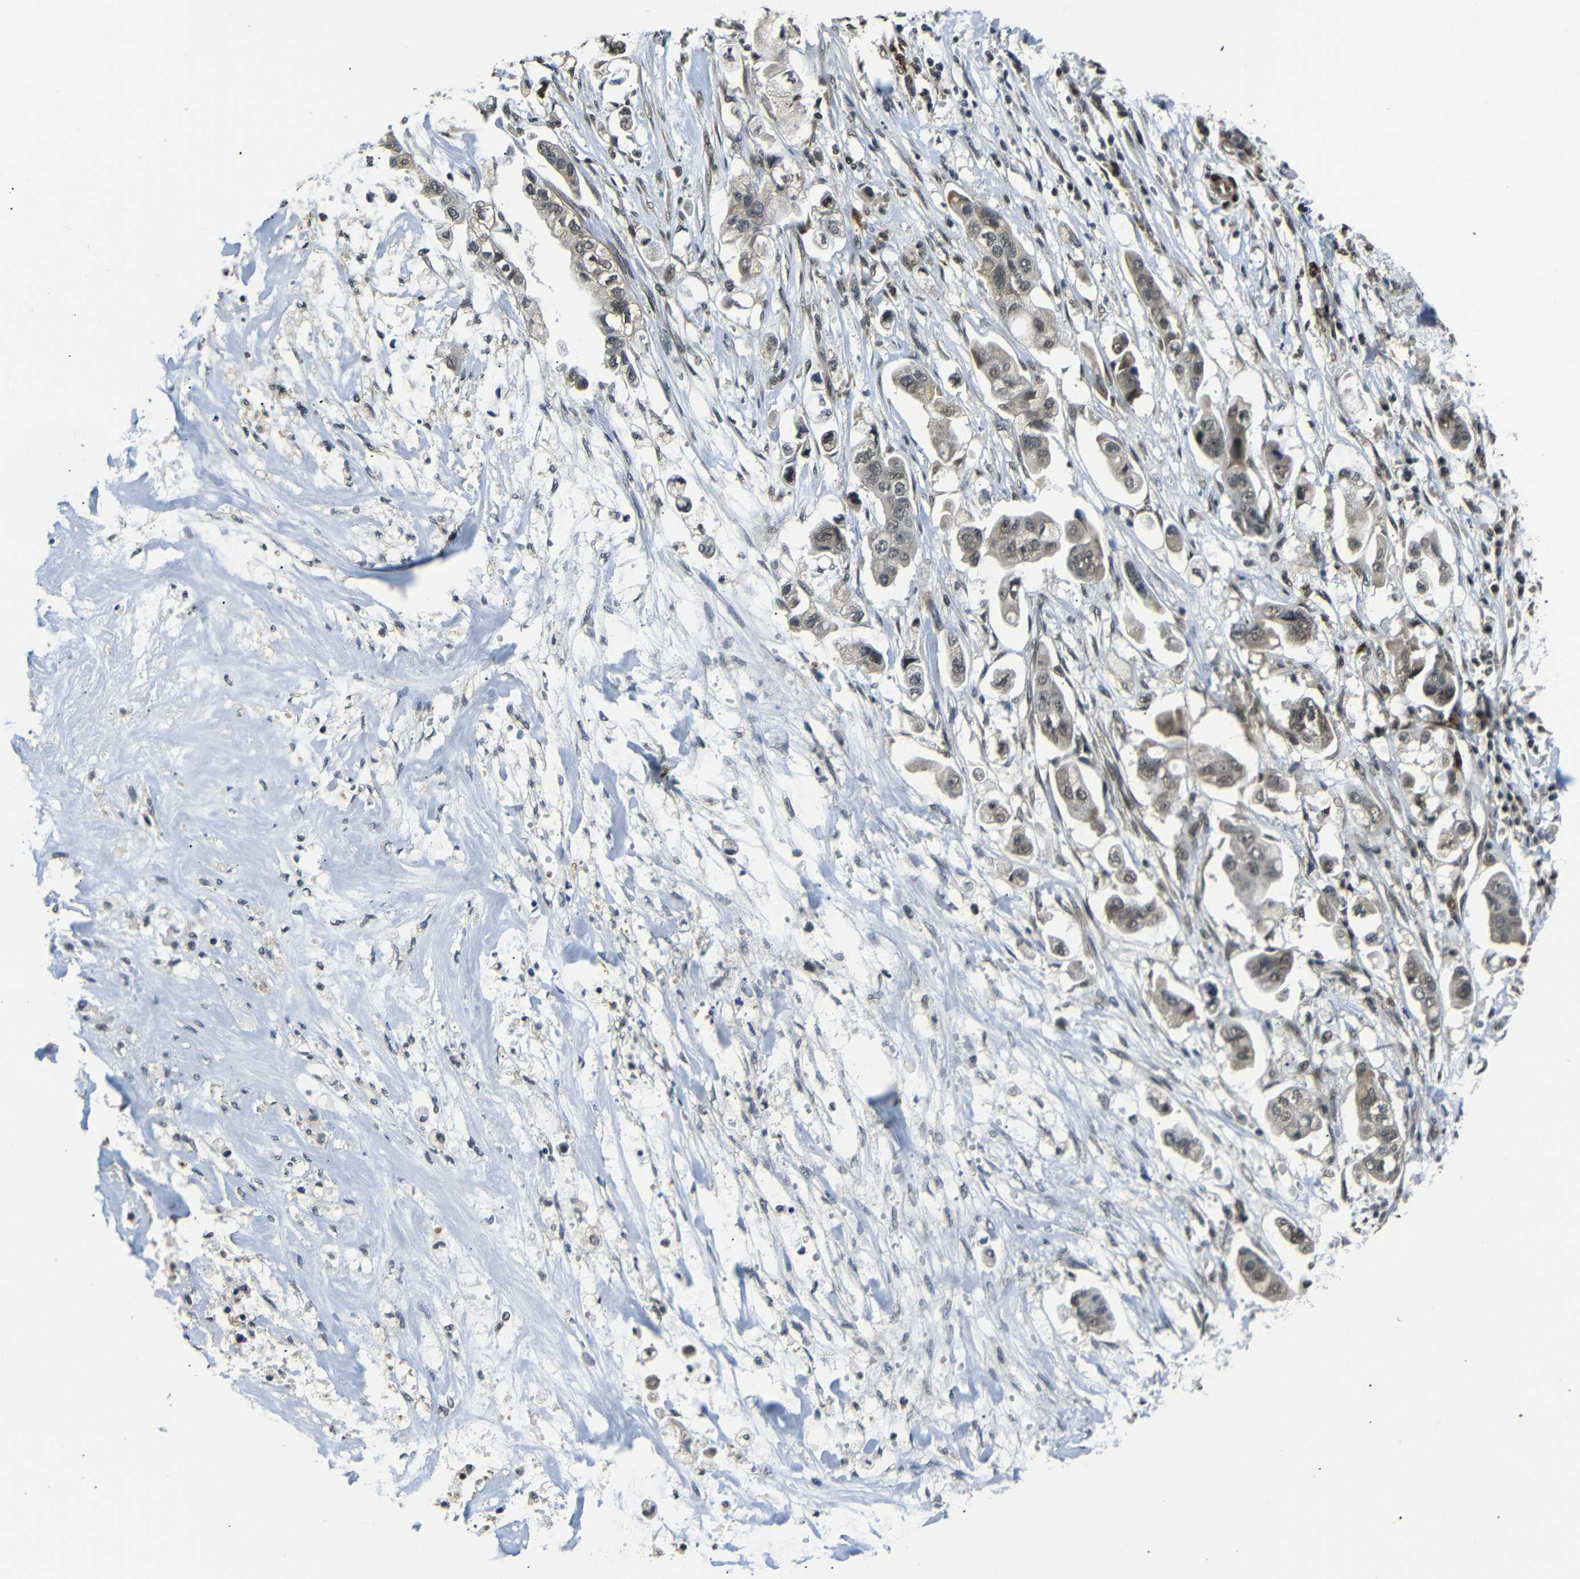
{"staining": {"intensity": "moderate", "quantity": ">75%", "location": "cytoplasmic/membranous,nuclear"}, "tissue": "stomach cancer", "cell_type": "Tumor cells", "image_type": "cancer", "snomed": [{"axis": "morphology", "description": "Adenocarcinoma, NOS"}, {"axis": "topography", "description": "Stomach"}], "caption": "A medium amount of moderate cytoplasmic/membranous and nuclear positivity is identified in about >75% of tumor cells in adenocarcinoma (stomach) tissue. (brown staining indicates protein expression, while blue staining denotes nuclei).", "gene": "TBX2", "patient": {"sex": "male", "age": 62}}